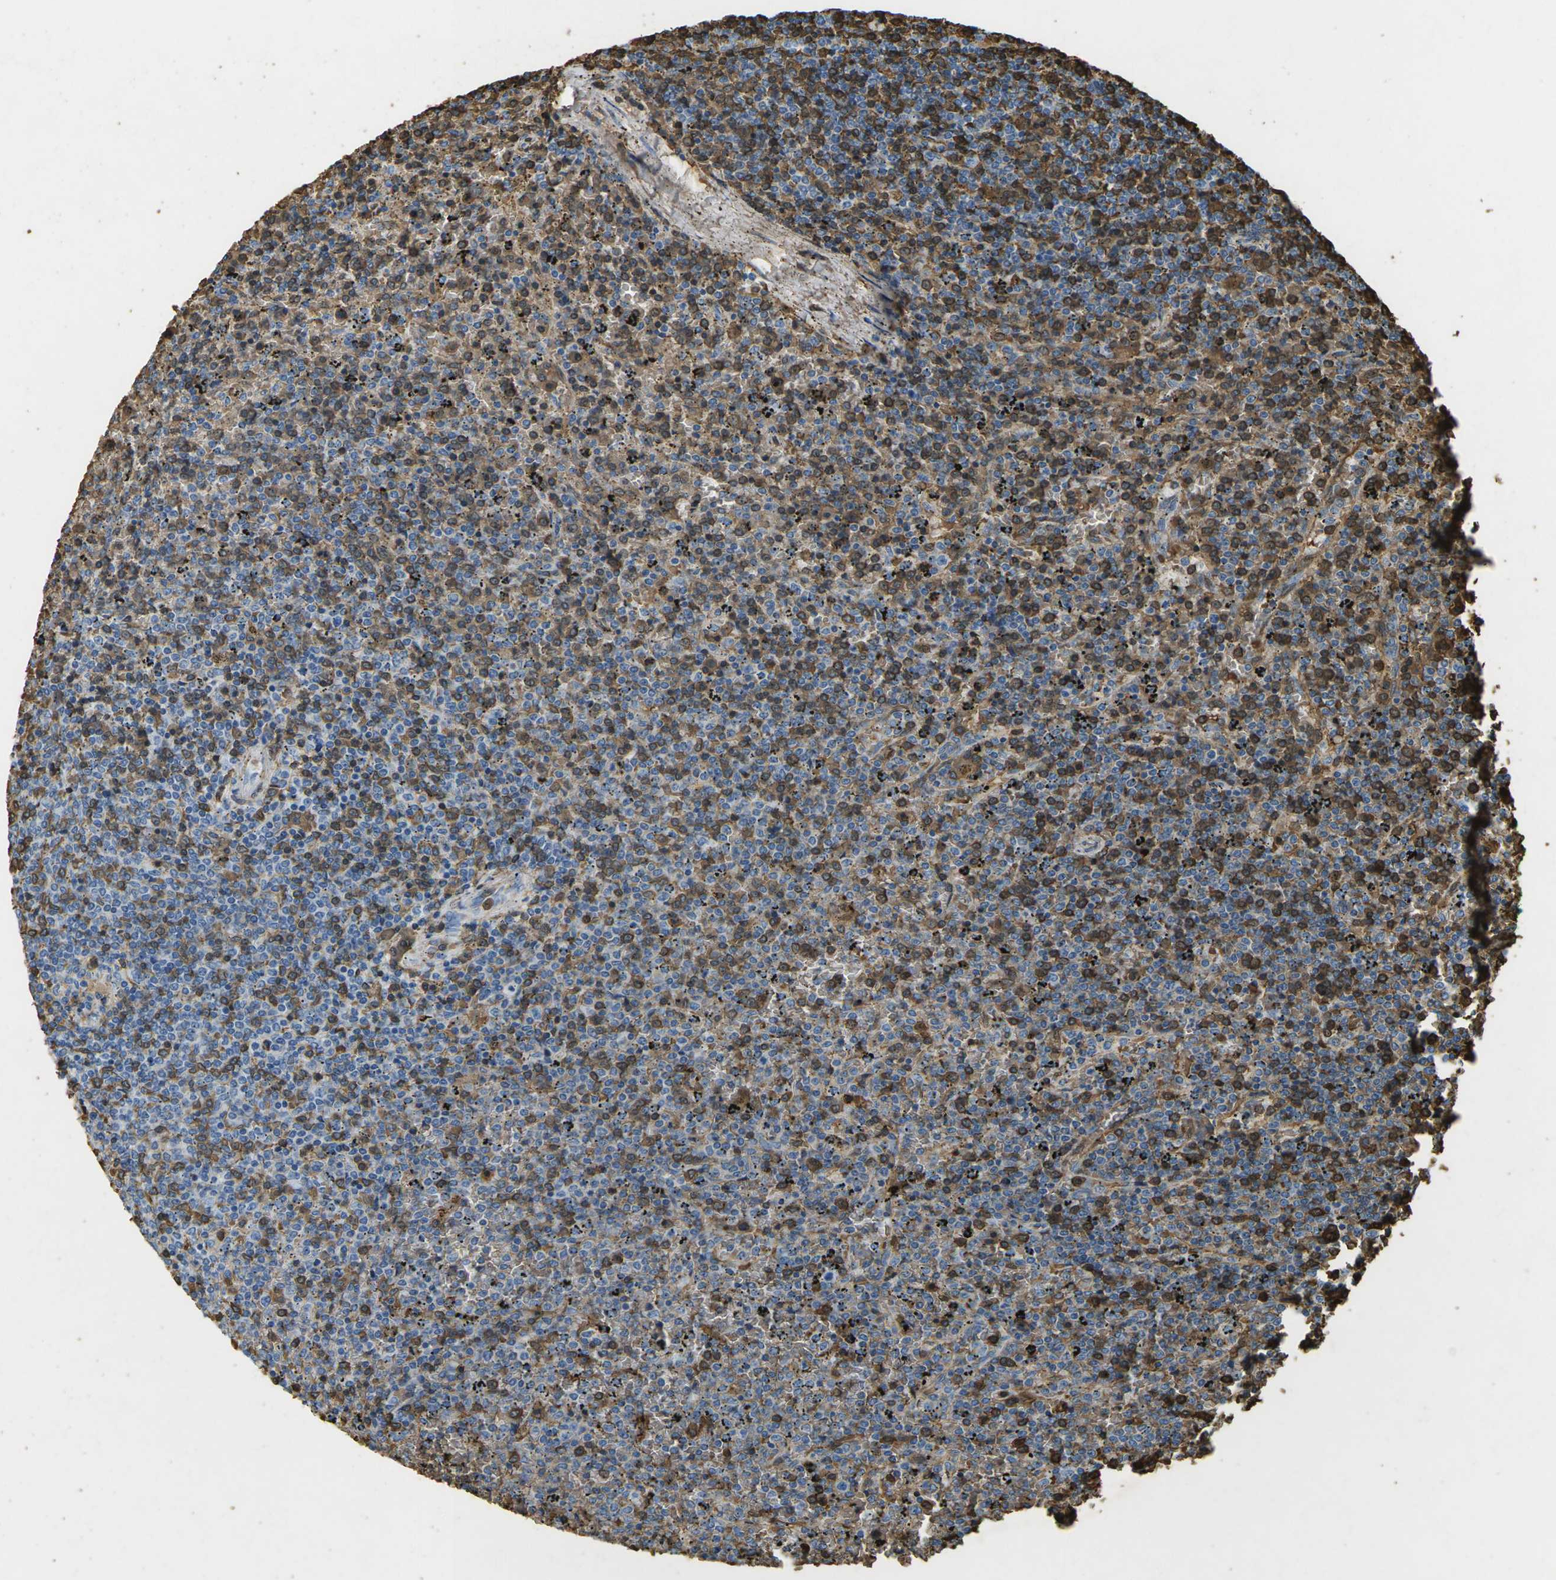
{"staining": {"intensity": "moderate", "quantity": "25%-75%", "location": "cytoplasmic/membranous"}, "tissue": "lymphoma", "cell_type": "Tumor cells", "image_type": "cancer", "snomed": [{"axis": "morphology", "description": "Malignant lymphoma, non-Hodgkin's type, Low grade"}, {"axis": "topography", "description": "Spleen"}], "caption": "A high-resolution photomicrograph shows IHC staining of lymphoma, which displays moderate cytoplasmic/membranous staining in approximately 25%-75% of tumor cells.", "gene": "HBB", "patient": {"sex": "female", "age": 77}}